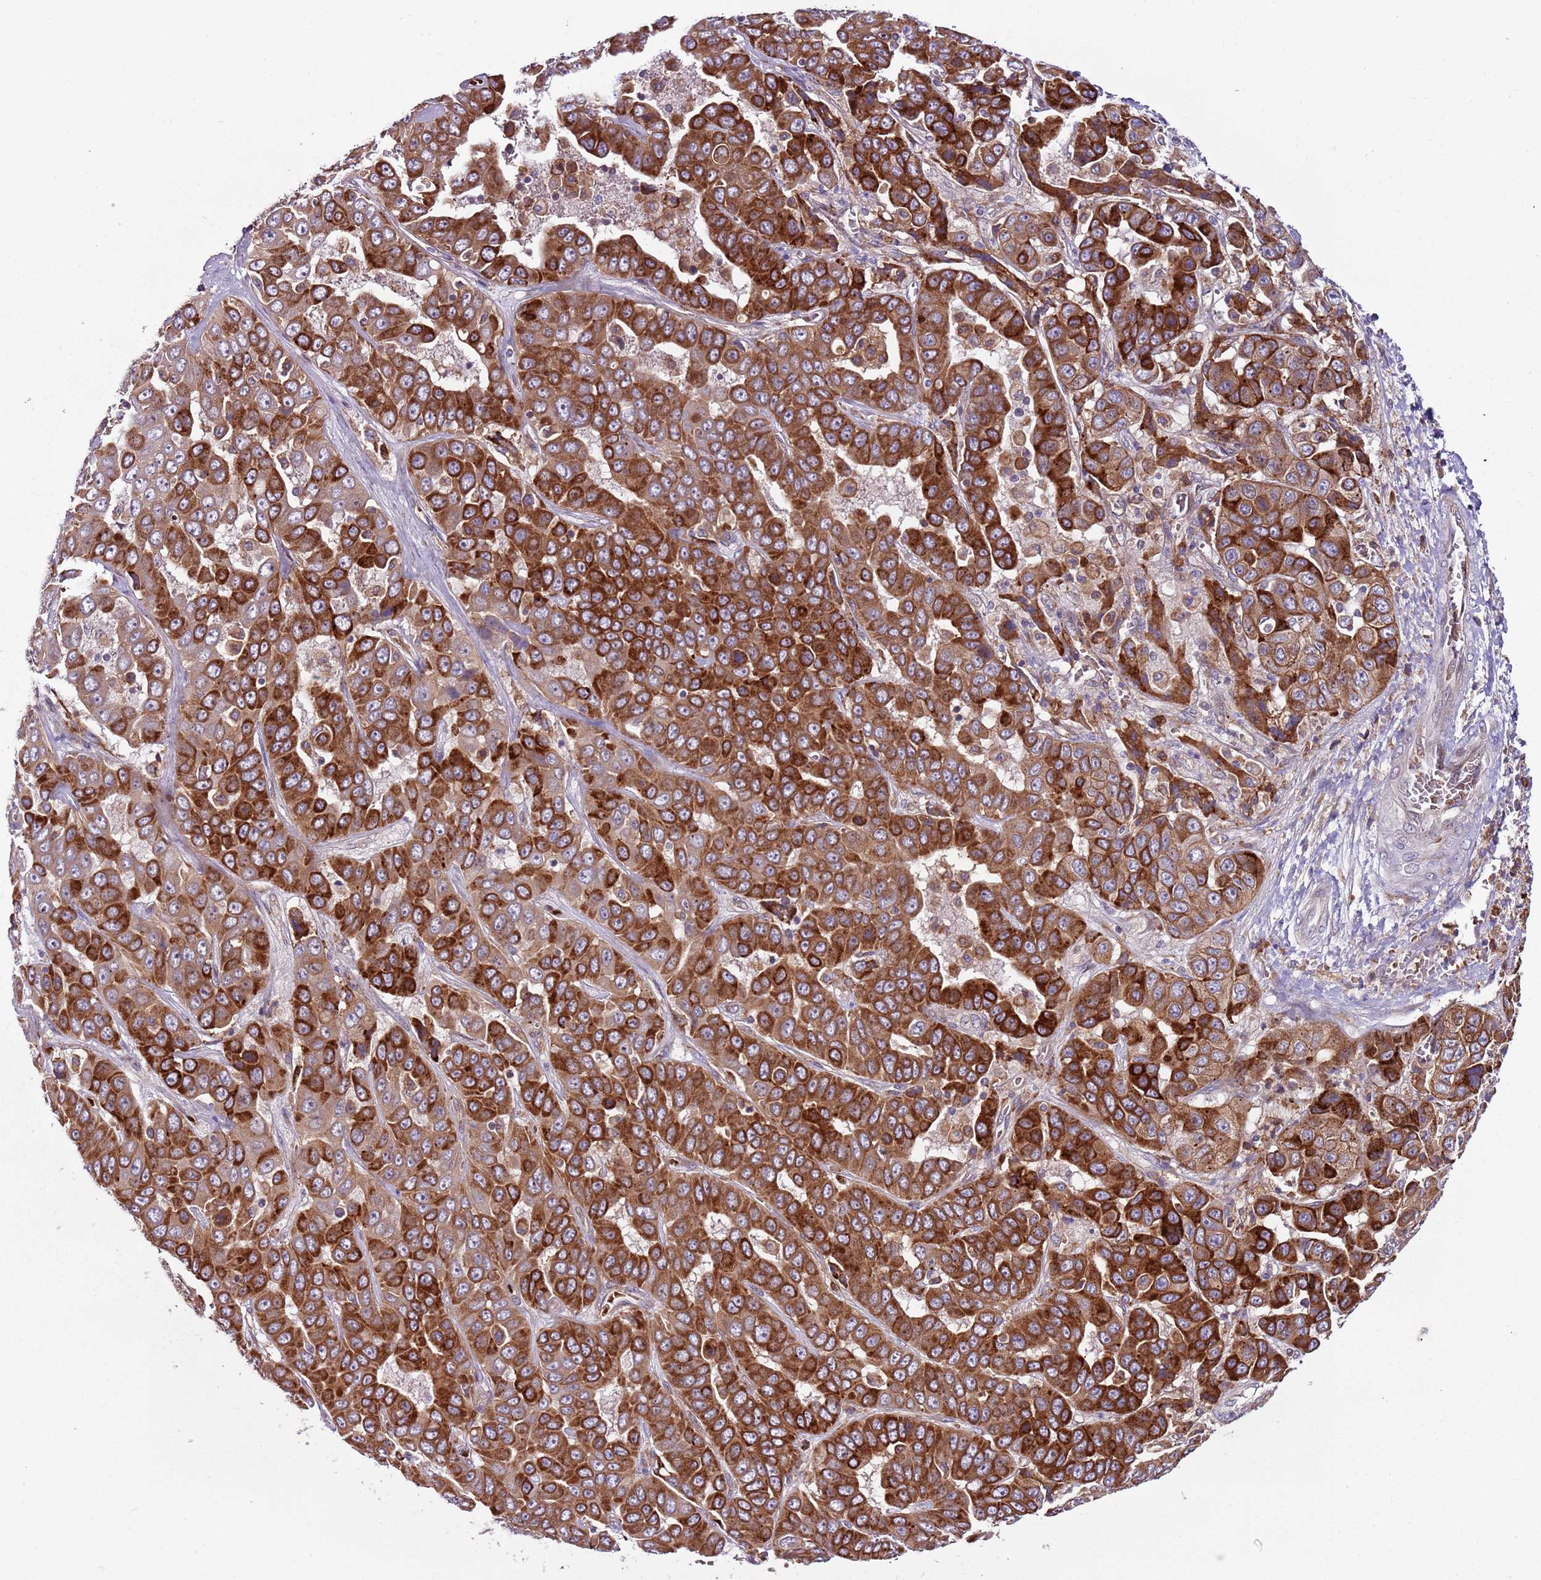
{"staining": {"intensity": "strong", "quantity": ">75%", "location": "cytoplasmic/membranous"}, "tissue": "liver cancer", "cell_type": "Tumor cells", "image_type": "cancer", "snomed": [{"axis": "morphology", "description": "Cholangiocarcinoma"}, {"axis": "topography", "description": "Liver"}], "caption": "Protein staining of liver cancer (cholangiocarcinoma) tissue demonstrates strong cytoplasmic/membranous expression in approximately >75% of tumor cells. (Brightfield microscopy of DAB IHC at high magnification).", "gene": "VWCE", "patient": {"sex": "female", "age": 52}}